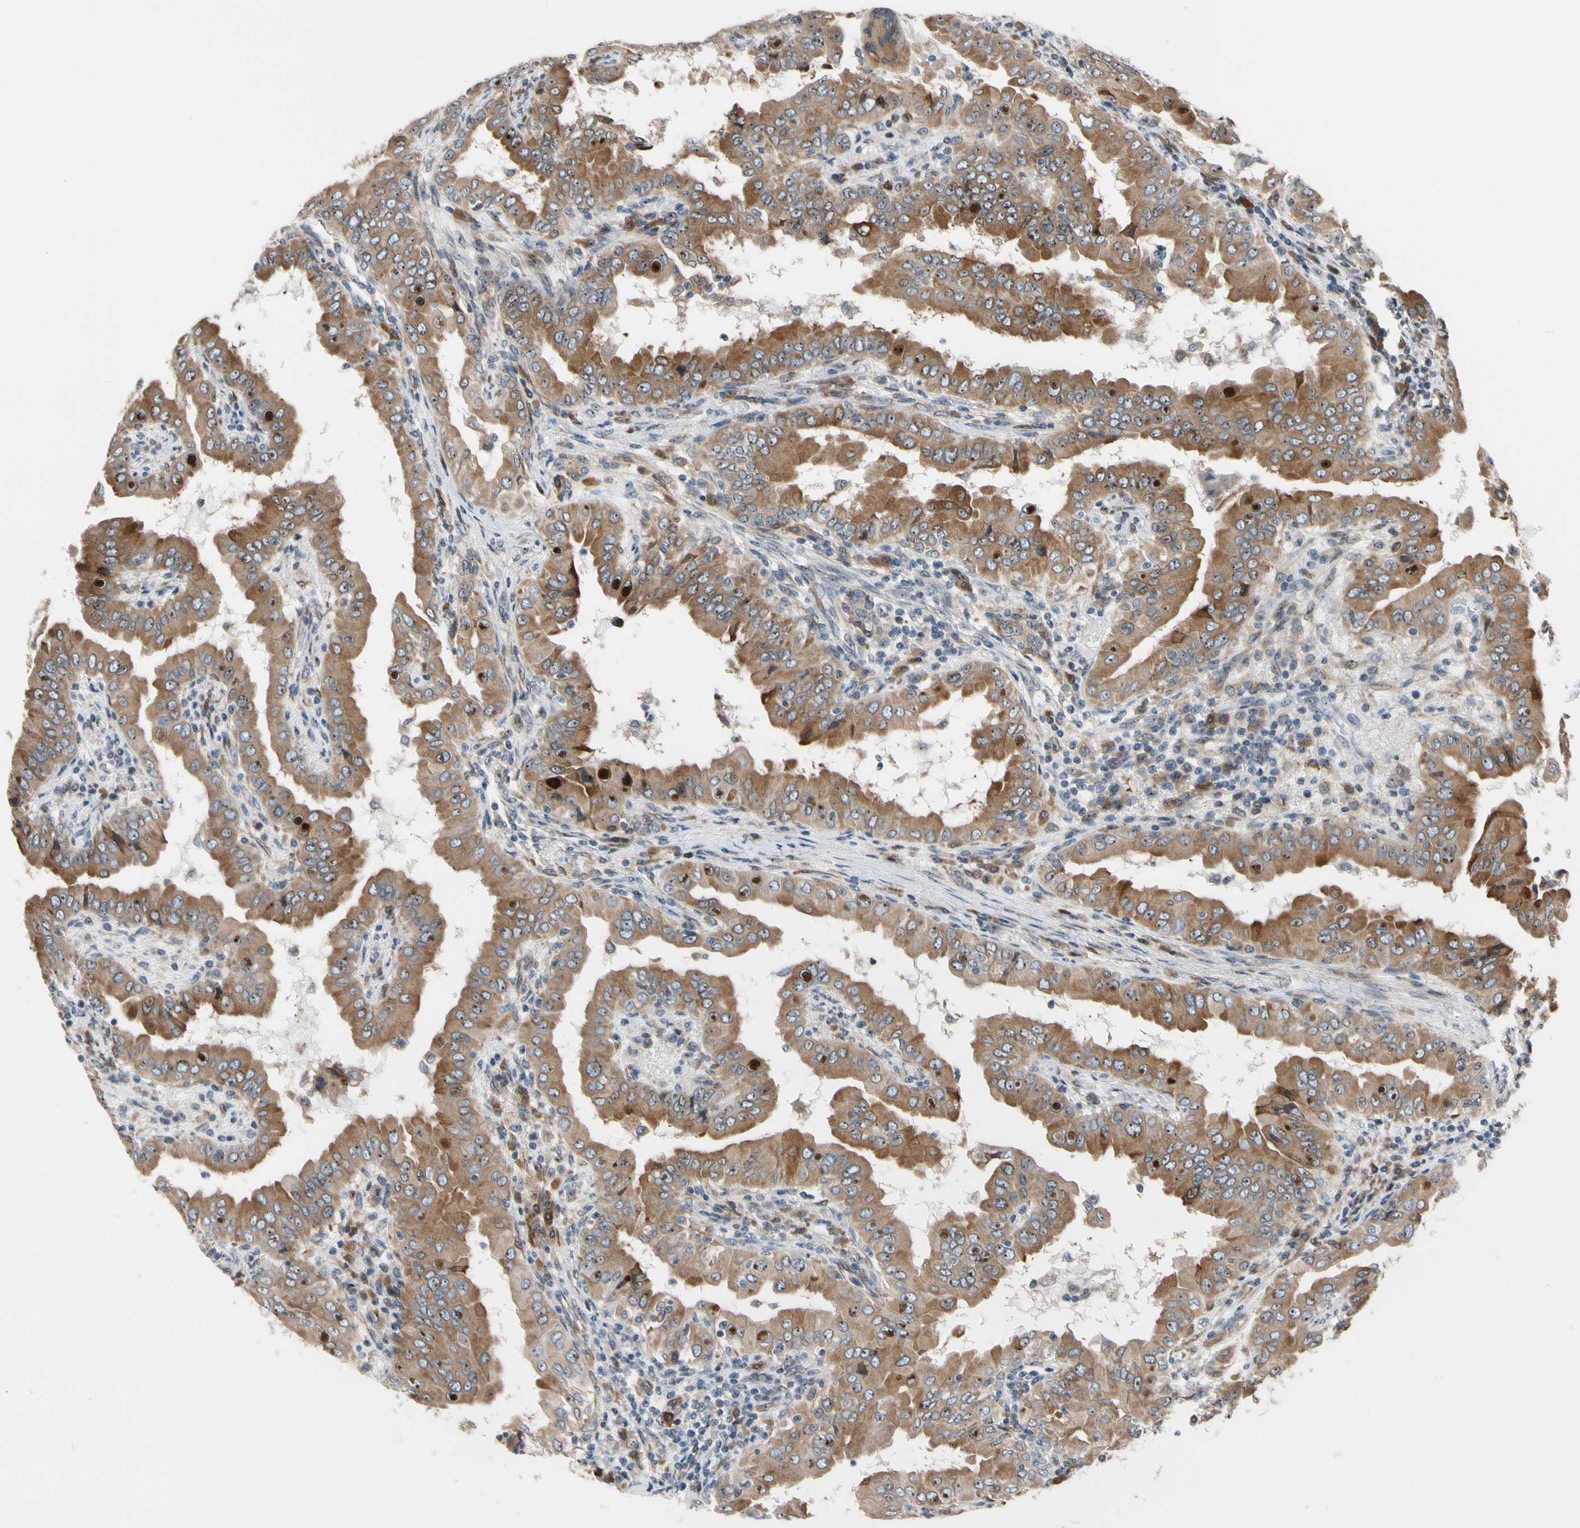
{"staining": {"intensity": "moderate", "quantity": ">75%", "location": "cytoplasmic/membranous"}, "tissue": "thyroid cancer", "cell_type": "Tumor cells", "image_type": "cancer", "snomed": [{"axis": "morphology", "description": "Papillary adenocarcinoma, NOS"}, {"axis": "topography", "description": "Thyroid gland"}], "caption": "Brown immunohistochemical staining in human thyroid papillary adenocarcinoma exhibits moderate cytoplasmic/membranous positivity in approximately >75% of tumor cells. (DAB (3,3'-diaminobenzidine) = brown stain, brightfield microscopy at high magnification).", "gene": "TMED7", "patient": {"sex": "male", "age": 33}}